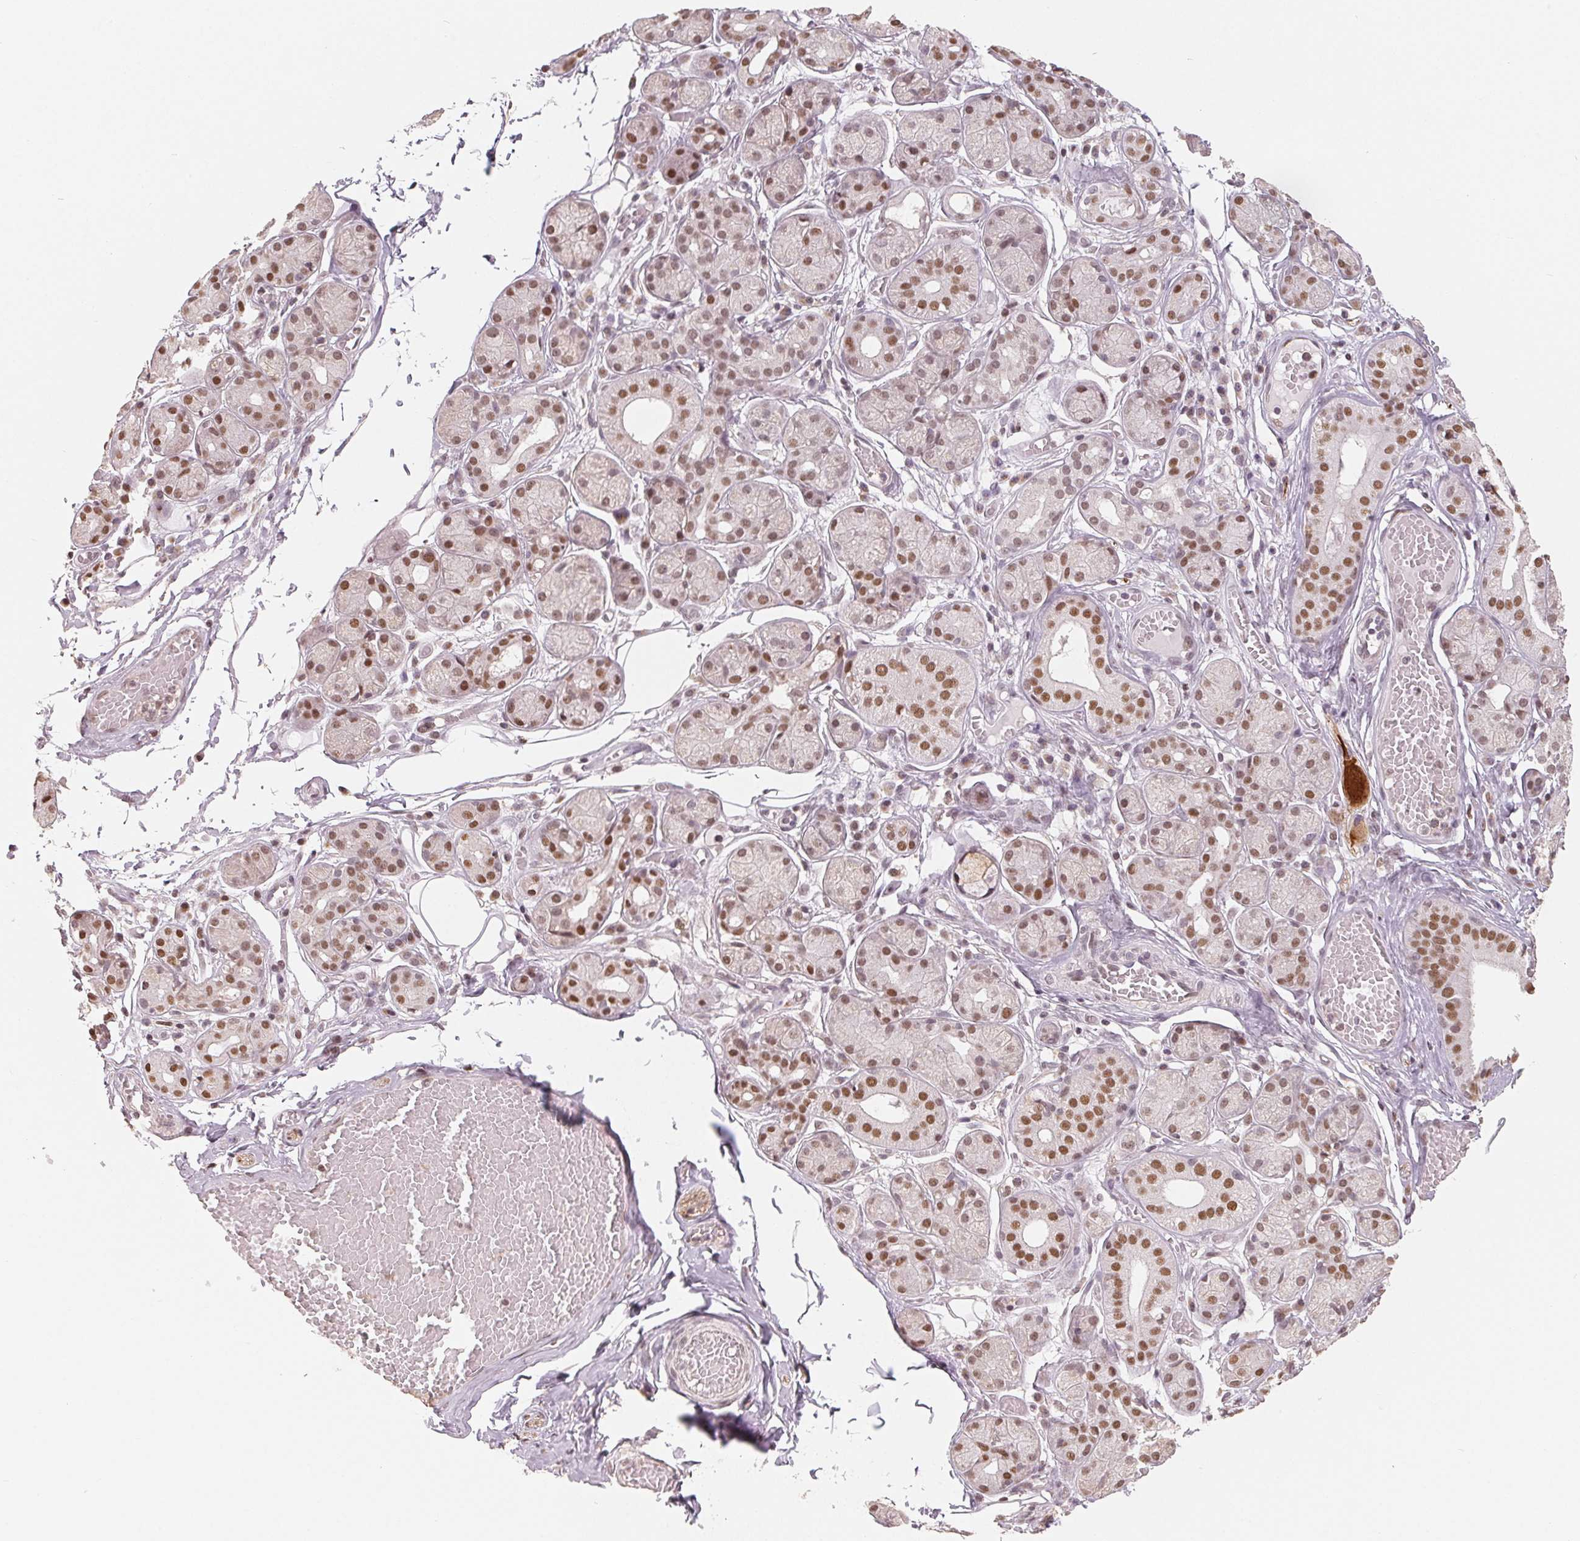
{"staining": {"intensity": "moderate", "quantity": "25%-75%", "location": "cytoplasmic/membranous,nuclear"}, "tissue": "salivary gland", "cell_type": "Glandular cells", "image_type": "normal", "snomed": [{"axis": "morphology", "description": "Normal tissue, NOS"}, {"axis": "topography", "description": "Salivary gland"}, {"axis": "topography", "description": "Peripheral nerve tissue"}], "caption": "Human salivary gland stained for a protein (brown) reveals moderate cytoplasmic/membranous,nuclear positive staining in about 25%-75% of glandular cells.", "gene": "CCDC138", "patient": {"sex": "male", "age": 71}}